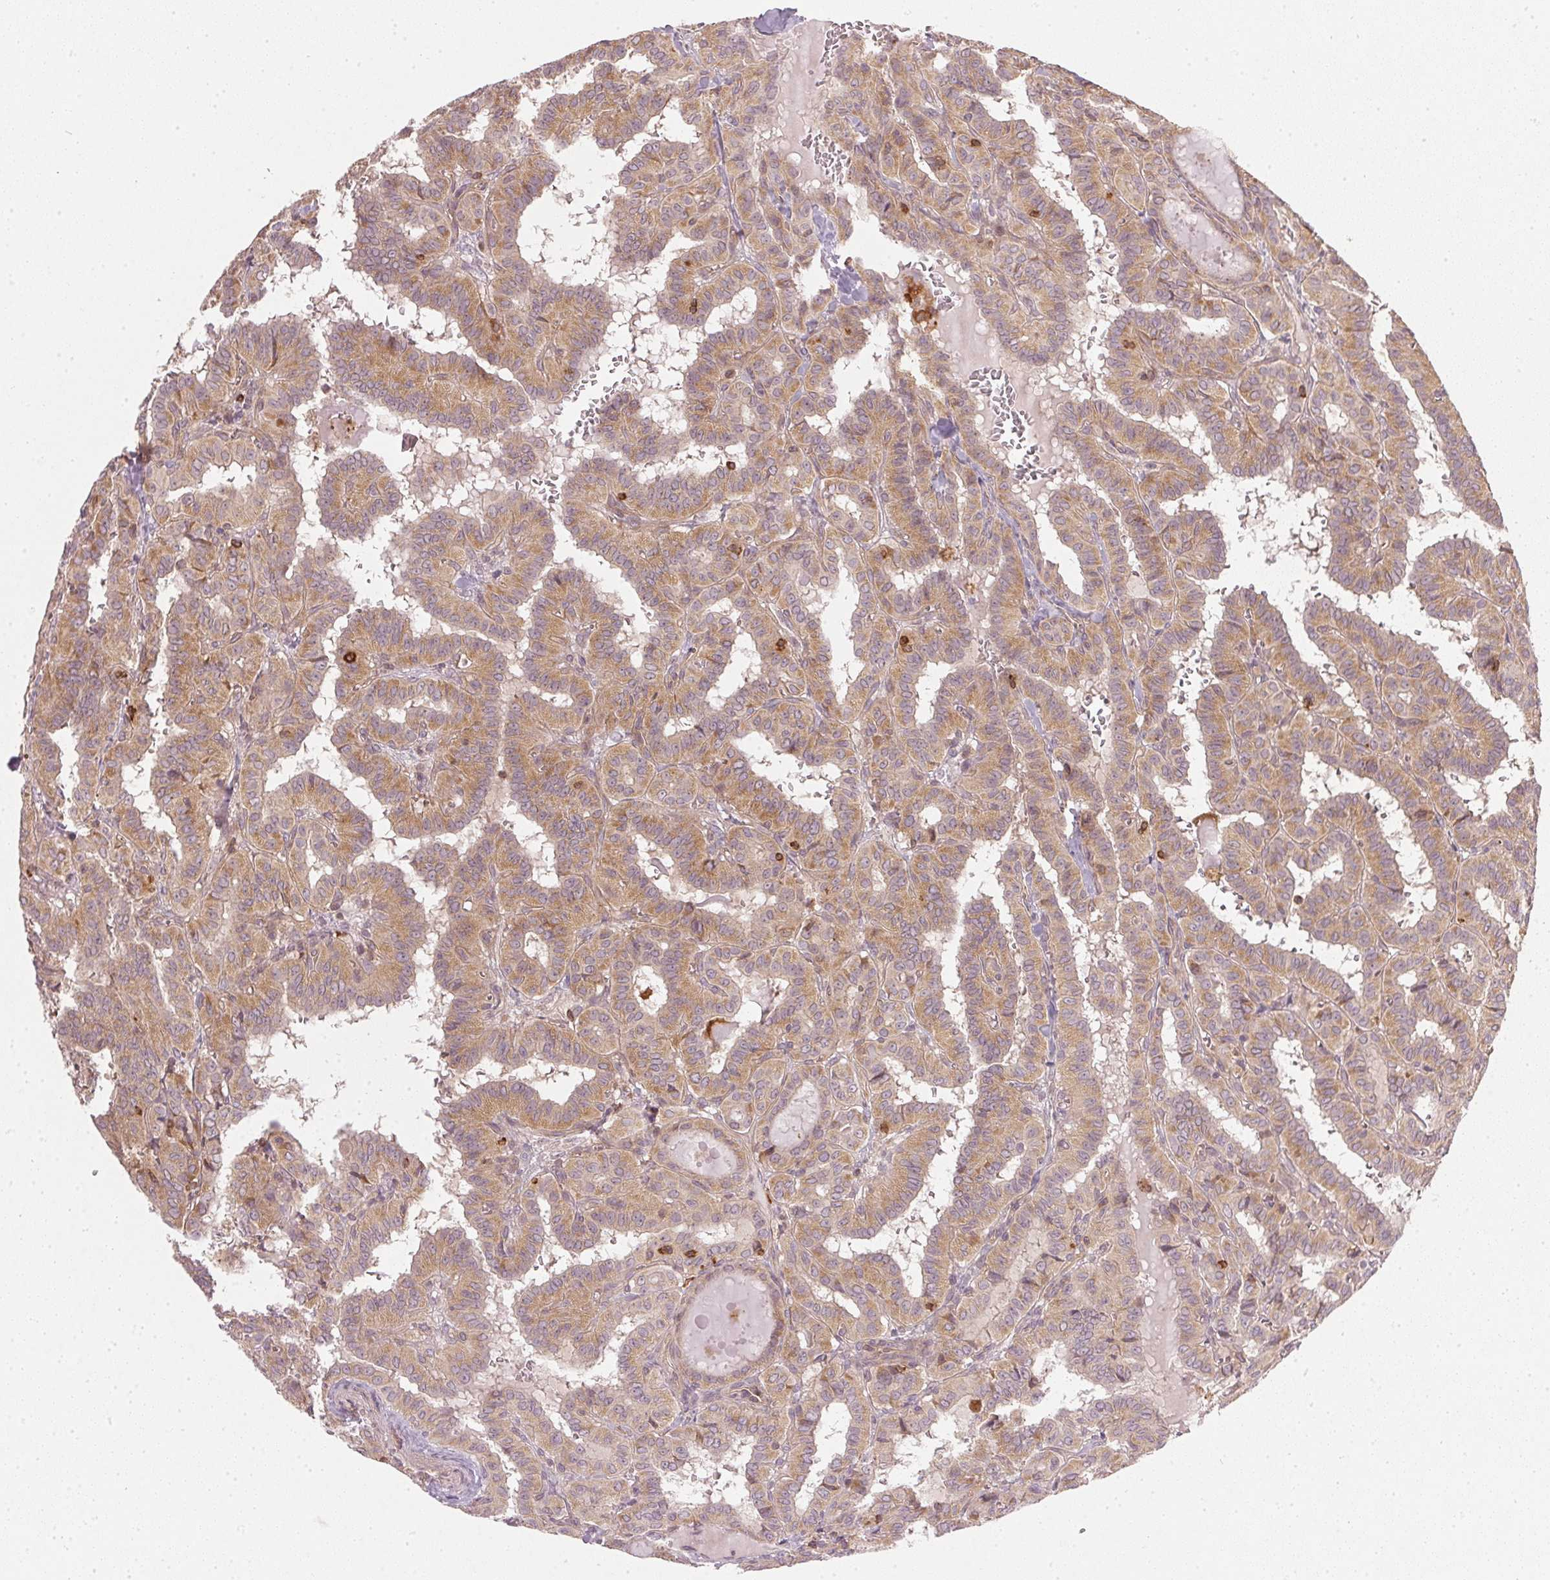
{"staining": {"intensity": "moderate", "quantity": ">75%", "location": "cytoplasmic/membranous"}, "tissue": "thyroid cancer", "cell_type": "Tumor cells", "image_type": "cancer", "snomed": [{"axis": "morphology", "description": "Papillary adenocarcinoma, NOS"}, {"axis": "topography", "description": "Thyroid gland"}], "caption": "The histopathology image shows staining of thyroid cancer (papillary adenocarcinoma), revealing moderate cytoplasmic/membranous protein staining (brown color) within tumor cells.", "gene": "NADK2", "patient": {"sex": "female", "age": 21}}